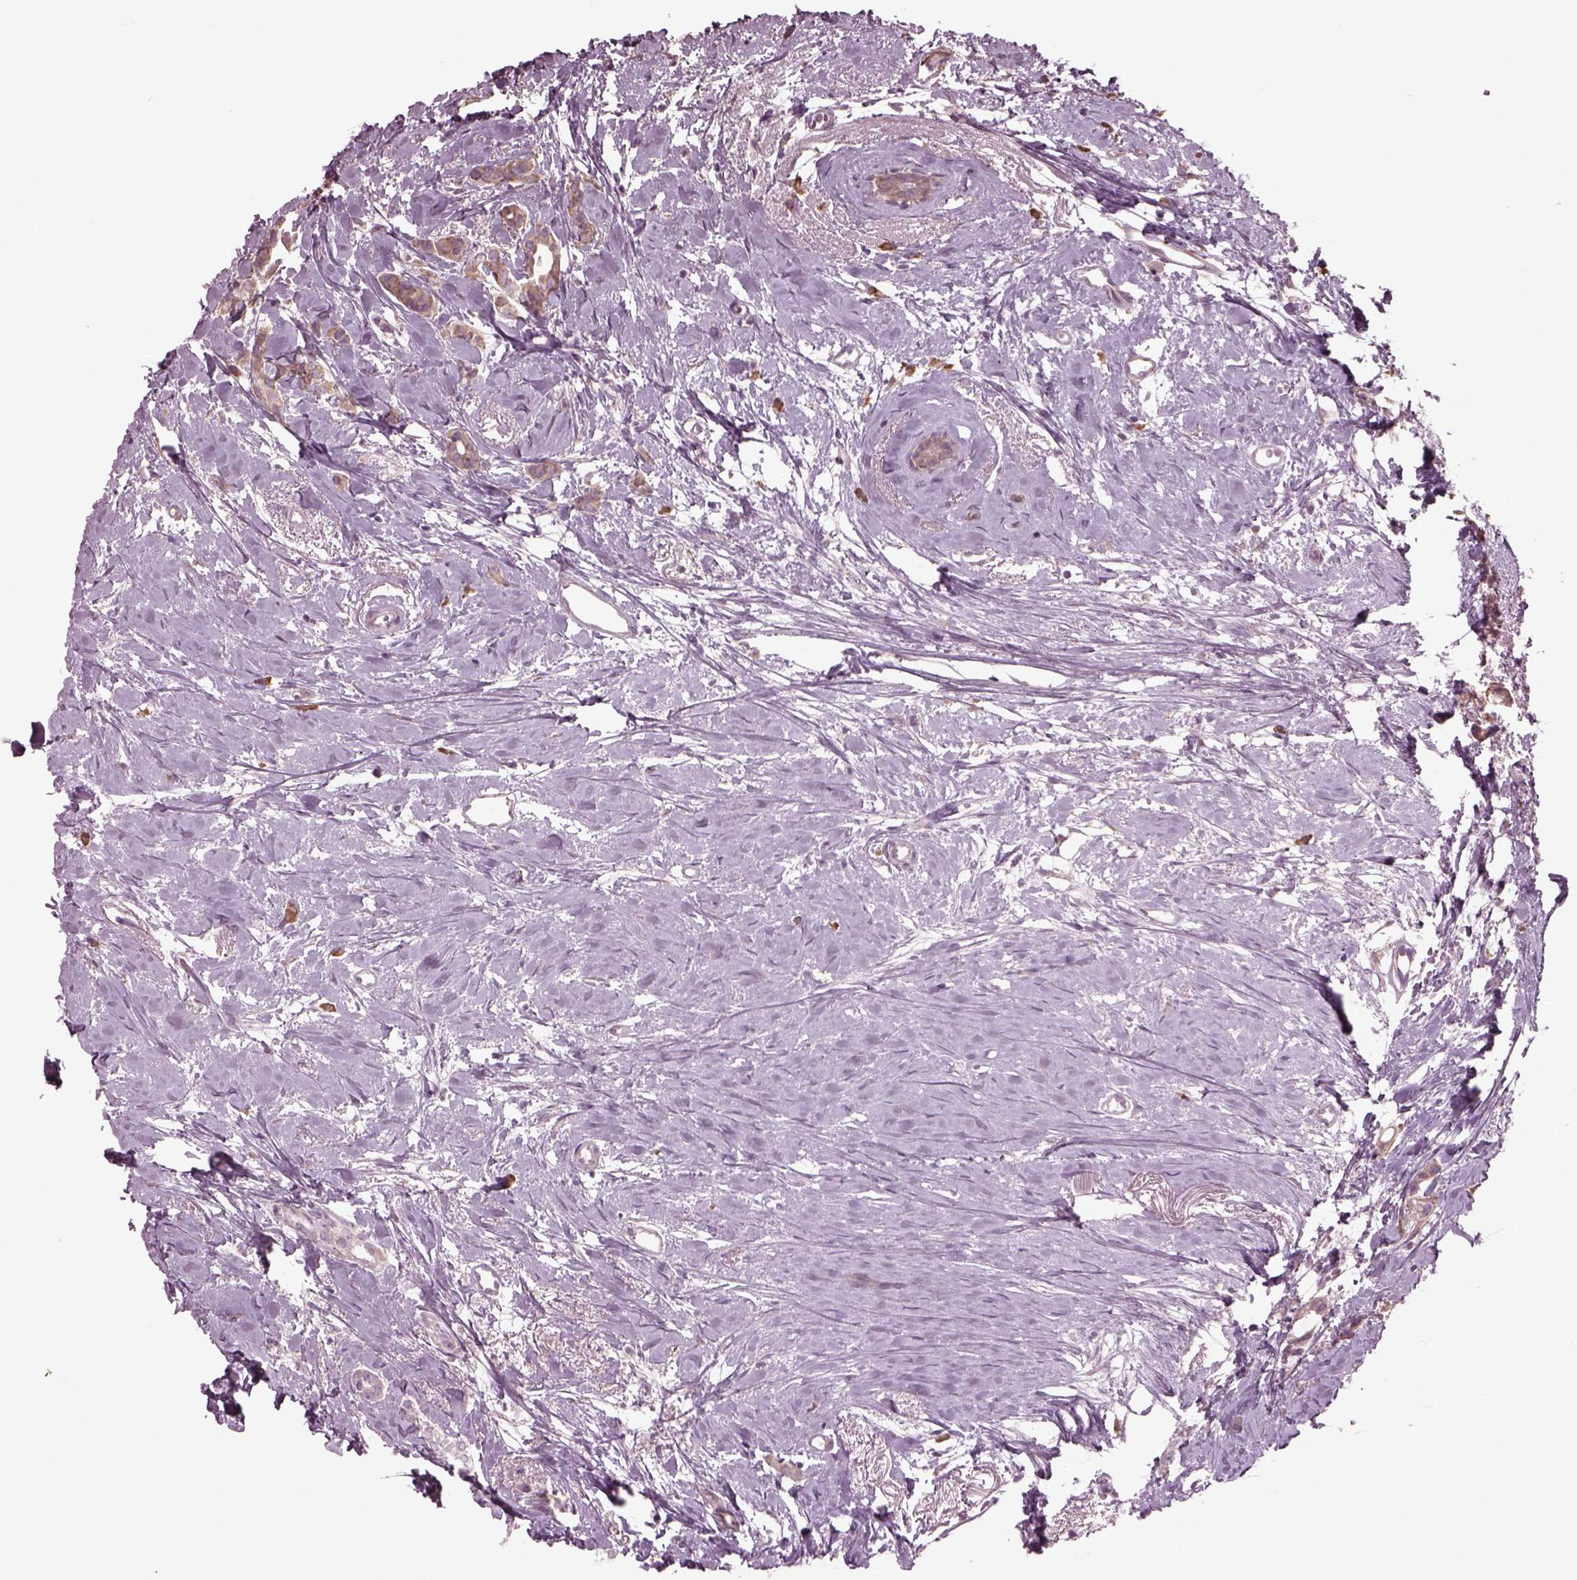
{"staining": {"intensity": "moderate", "quantity": ">75%", "location": "cytoplasmic/membranous"}, "tissue": "breast cancer", "cell_type": "Tumor cells", "image_type": "cancer", "snomed": [{"axis": "morphology", "description": "Duct carcinoma"}, {"axis": "topography", "description": "Breast"}], "caption": "The immunohistochemical stain labels moderate cytoplasmic/membranous positivity in tumor cells of breast cancer tissue. The staining is performed using DAB brown chromogen to label protein expression. The nuclei are counter-stained blue using hematoxylin.", "gene": "CABP5", "patient": {"sex": "female", "age": 40}}